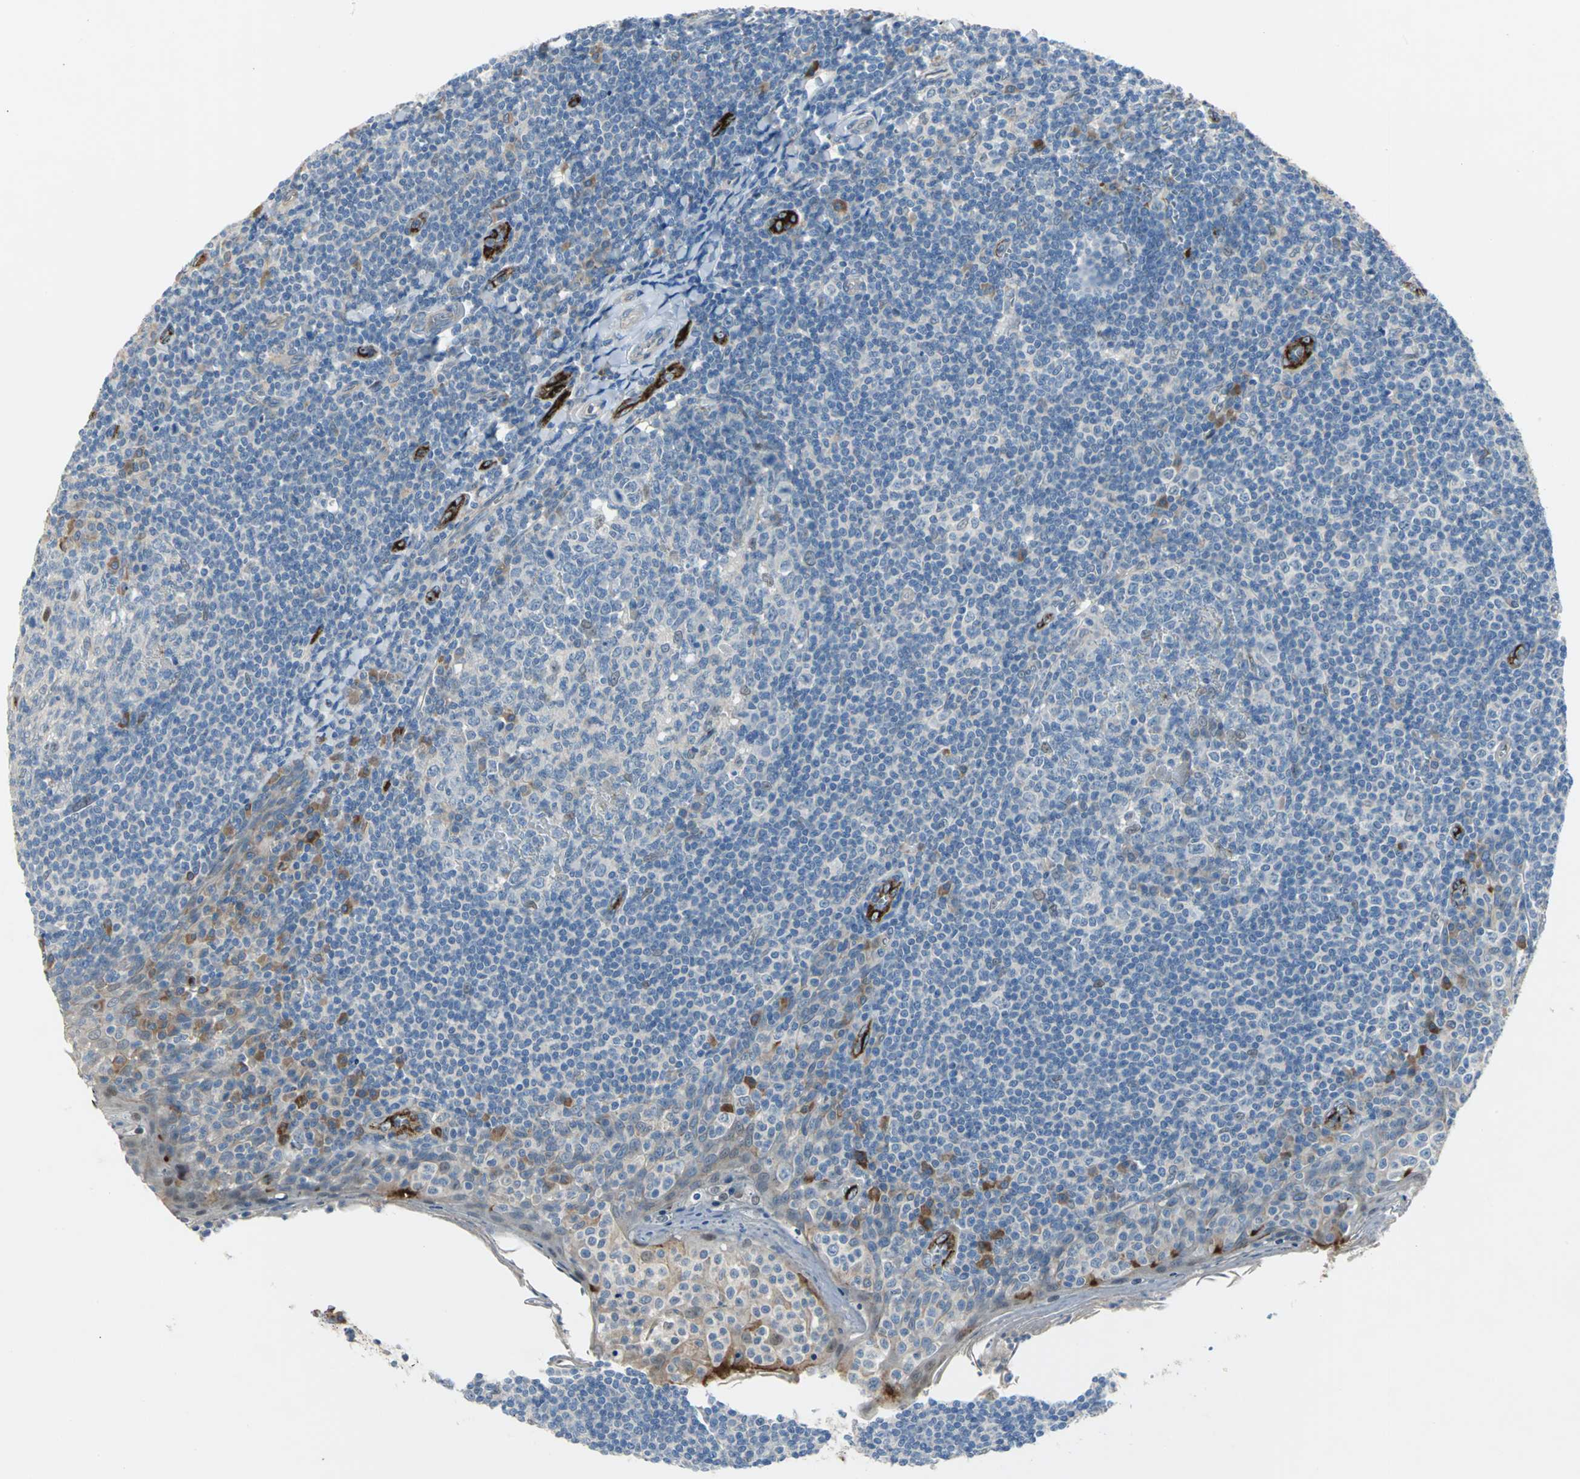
{"staining": {"intensity": "negative", "quantity": "none", "location": "none"}, "tissue": "tonsil", "cell_type": "Germinal center cells", "image_type": "normal", "snomed": [{"axis": "morphology", "description": "Normal tissue, NOS"}, {"axis": "topography", "description": "Tonsil"}], "caption": "DAB immunohistochemical staining of unremarkable human tonsil exhibits no significant expression in germinal center cells.", "gene": "SELP", "patient": {"sex": "male", "age": 31}}